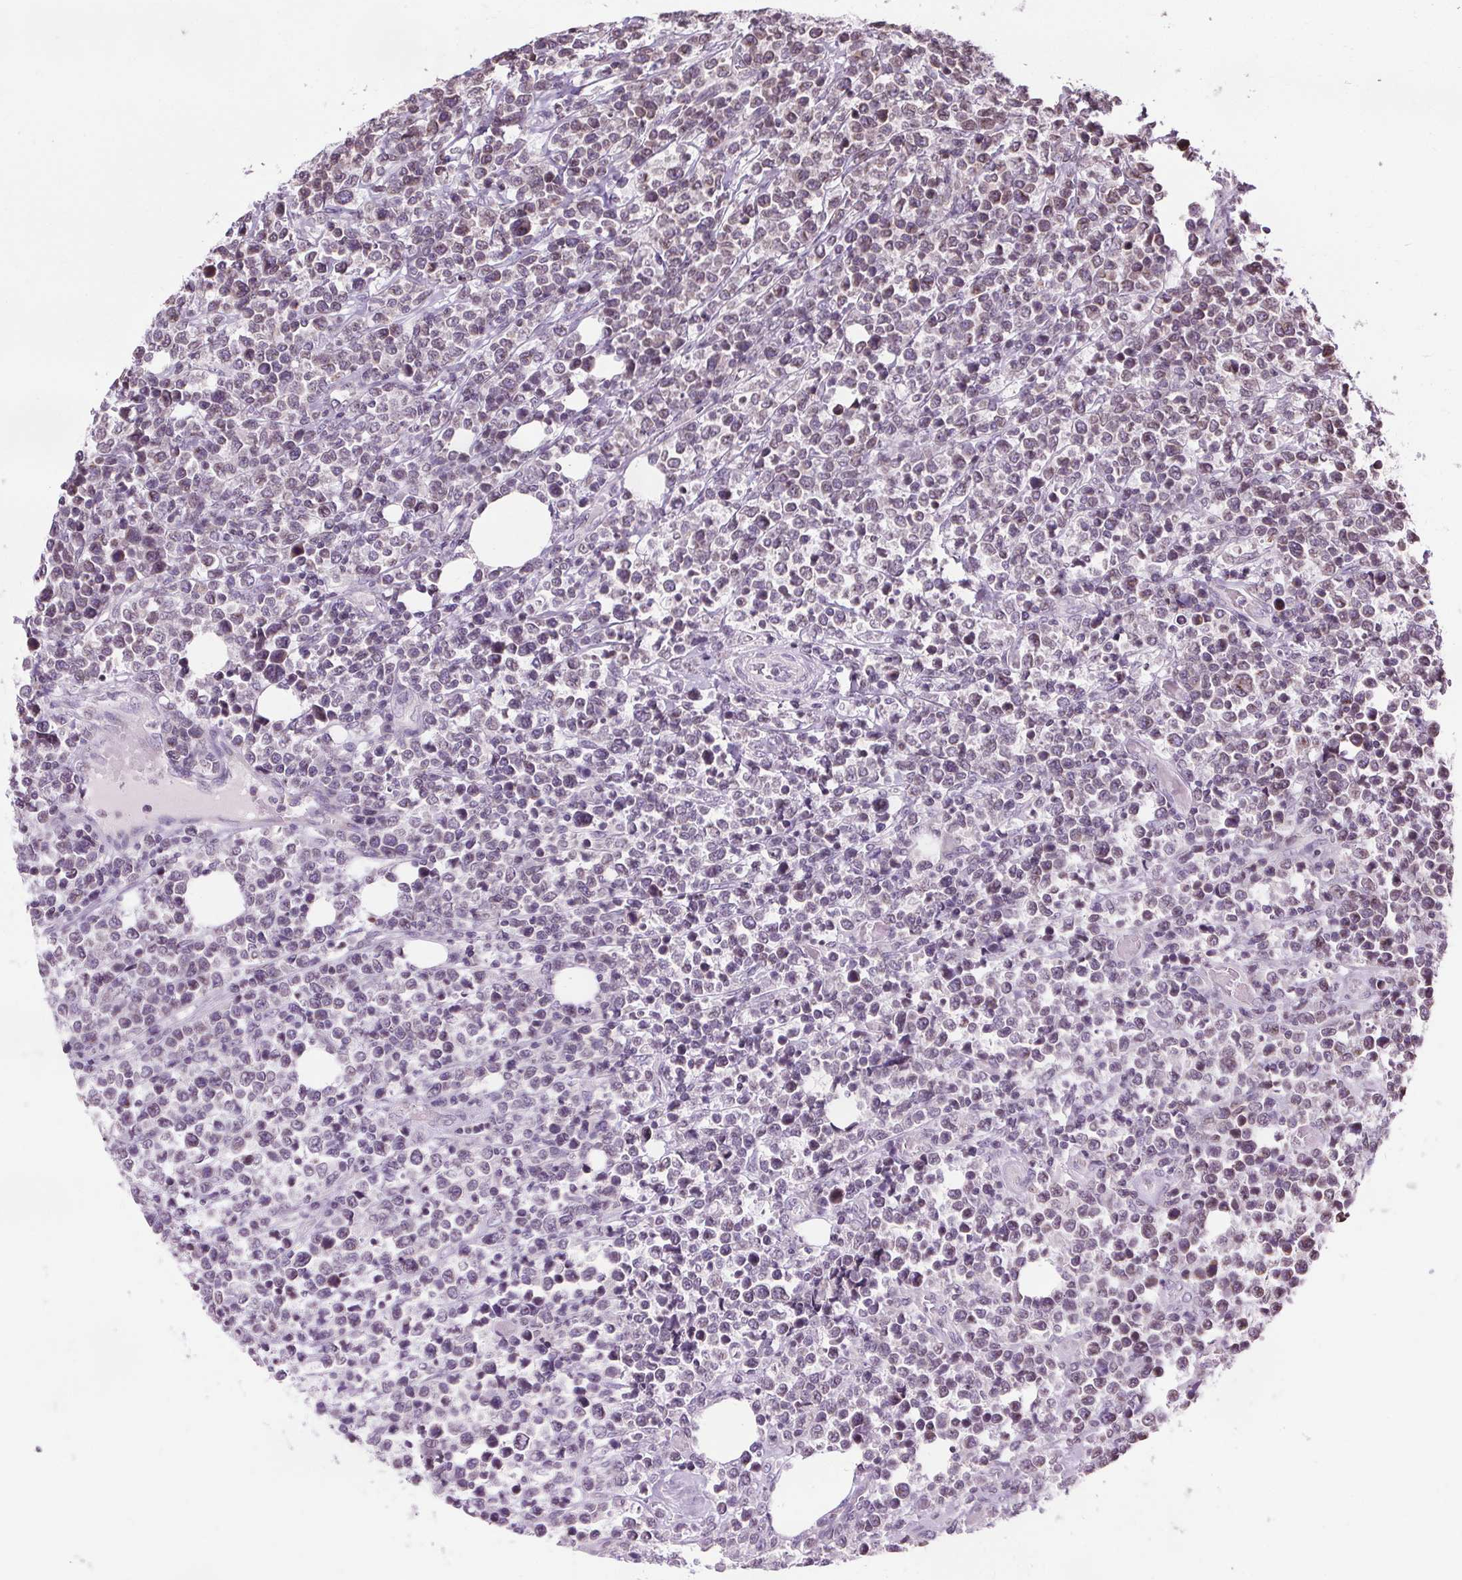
{"staining": {"intensity": "negative", "quantity": "none", "location": "none"}, "tissue": "lymphoma", "cell_type": "Tumor cells", "image_type": "cancer", "snomed": [{"axis": "morphology", "description": "Malignant lymphoma, non-Hodgkin's type, High grade"}, {"axis": "topography", "description": "Soft tissue"}], "caption": "Immunohistochemistry (IHC) image of human malignant lymphoma, non-Hodgkin's type (high-grade) stained for a protein (brown), which exhibits no expression in tumor cells.", "gene": "LFNG", "patient": {"sex": "female", "age": 56}}